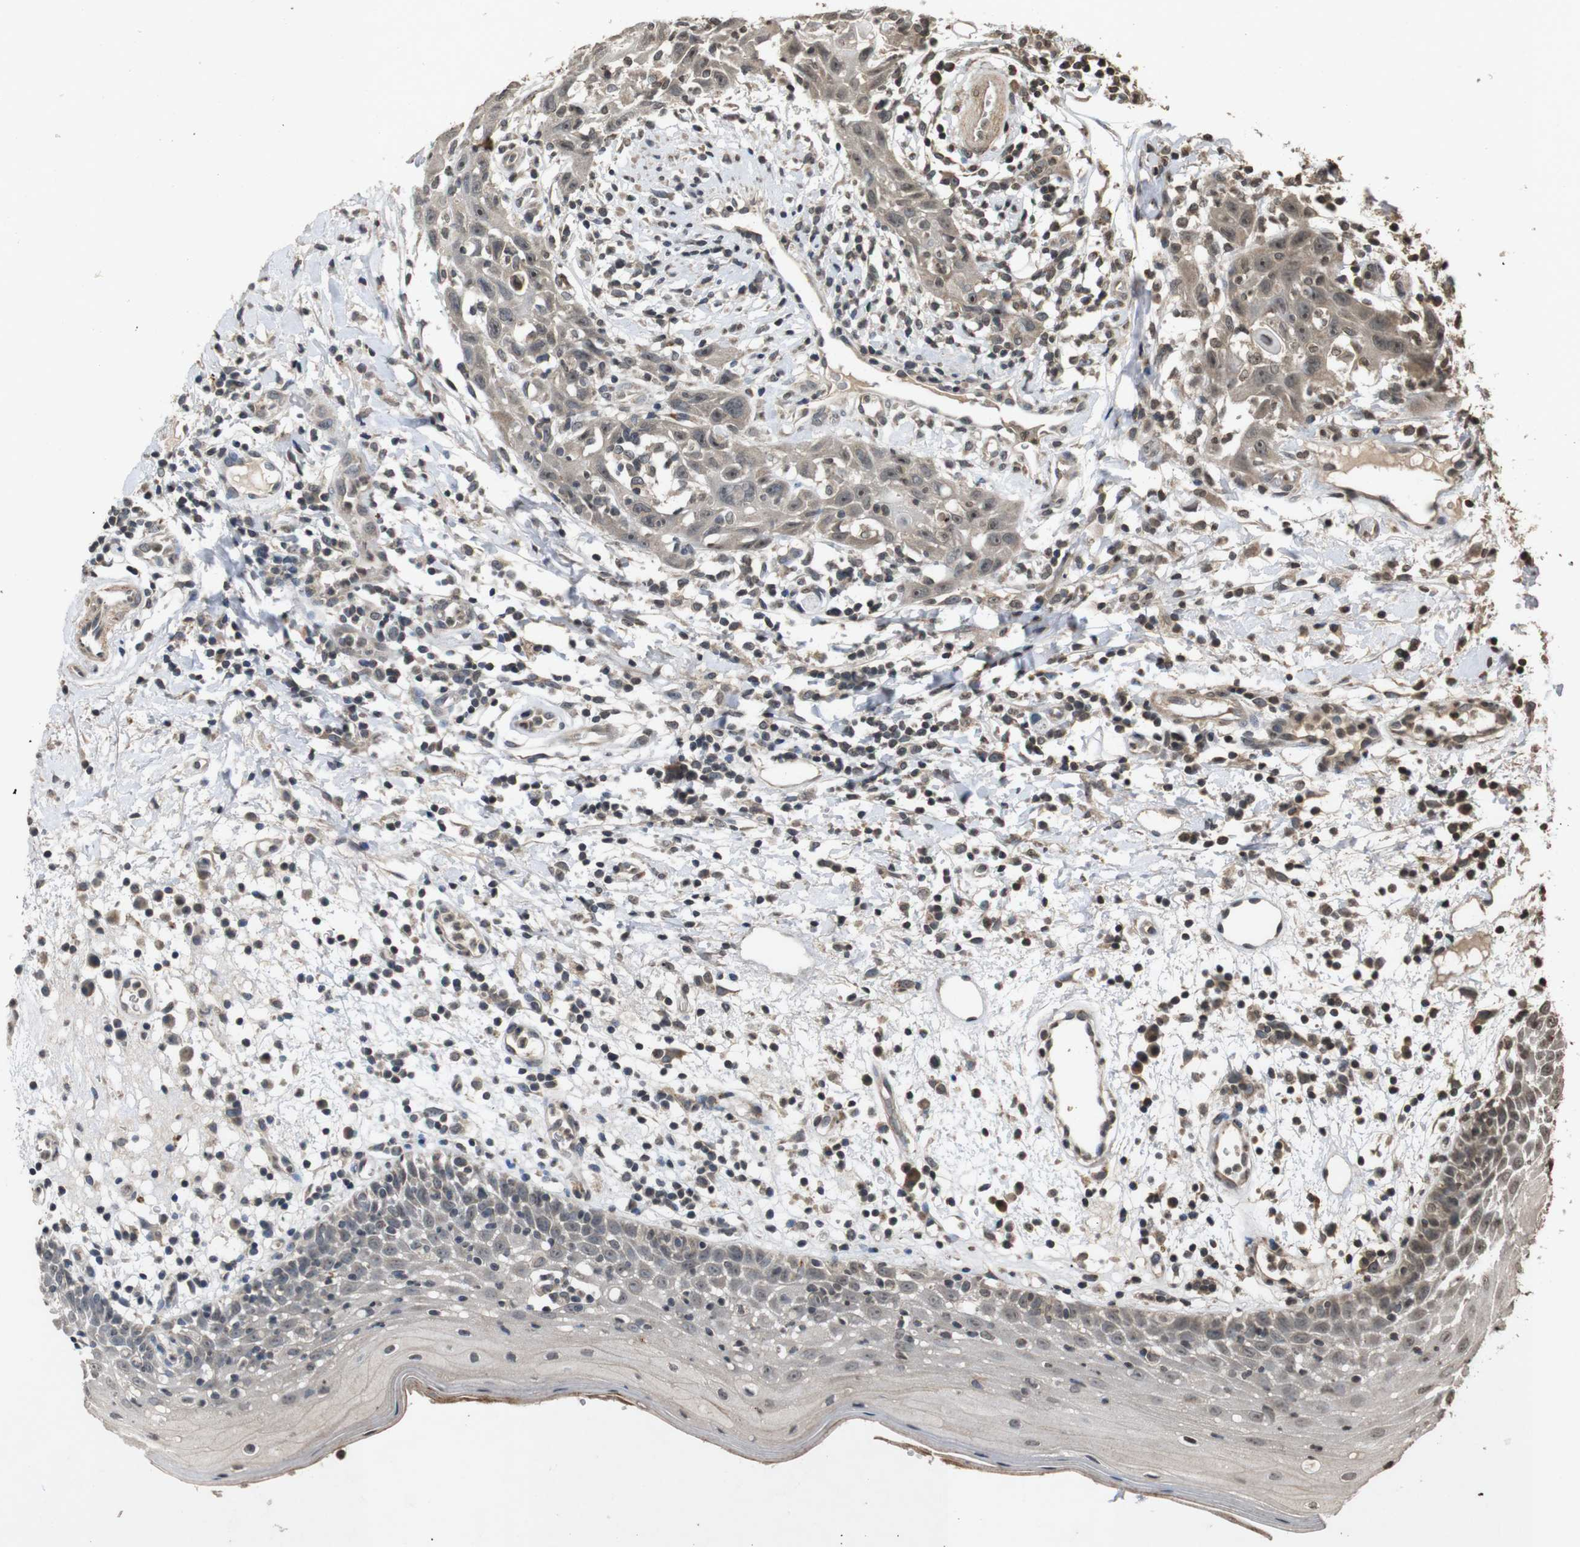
{"staining": {"intensity": "moderate", "quantity": "25%-75%", "location": "cytoplasmic/membranous"}, "tissue": "oral mucosa", "cell_type": "Squamous epithelial cells", "image_type": "normal", "snomed": [{"axis": "morphology", "description": "Normal tissue, NOS"}, {"axis": "morphology", "description": "Squamous cell carcinoma, NOS"}, {"axis": "topography", "description": "Skeletal muscle"}, {"axis": "topography", "description": "Oral tissue"}], "caption": "Immunohistochemical staining of benign oral mucosa demonstrates 25%-75% levels of moderate cytoplasmic/membranous protein positivity in approximately 25%-75% of squamous epithelial cells. Immunohistochemistry (ihc) stains the protein in brown and the nuclei are stained blue.", "gene": "SORL1", "patient": {"sex": "male", "age": 71}}